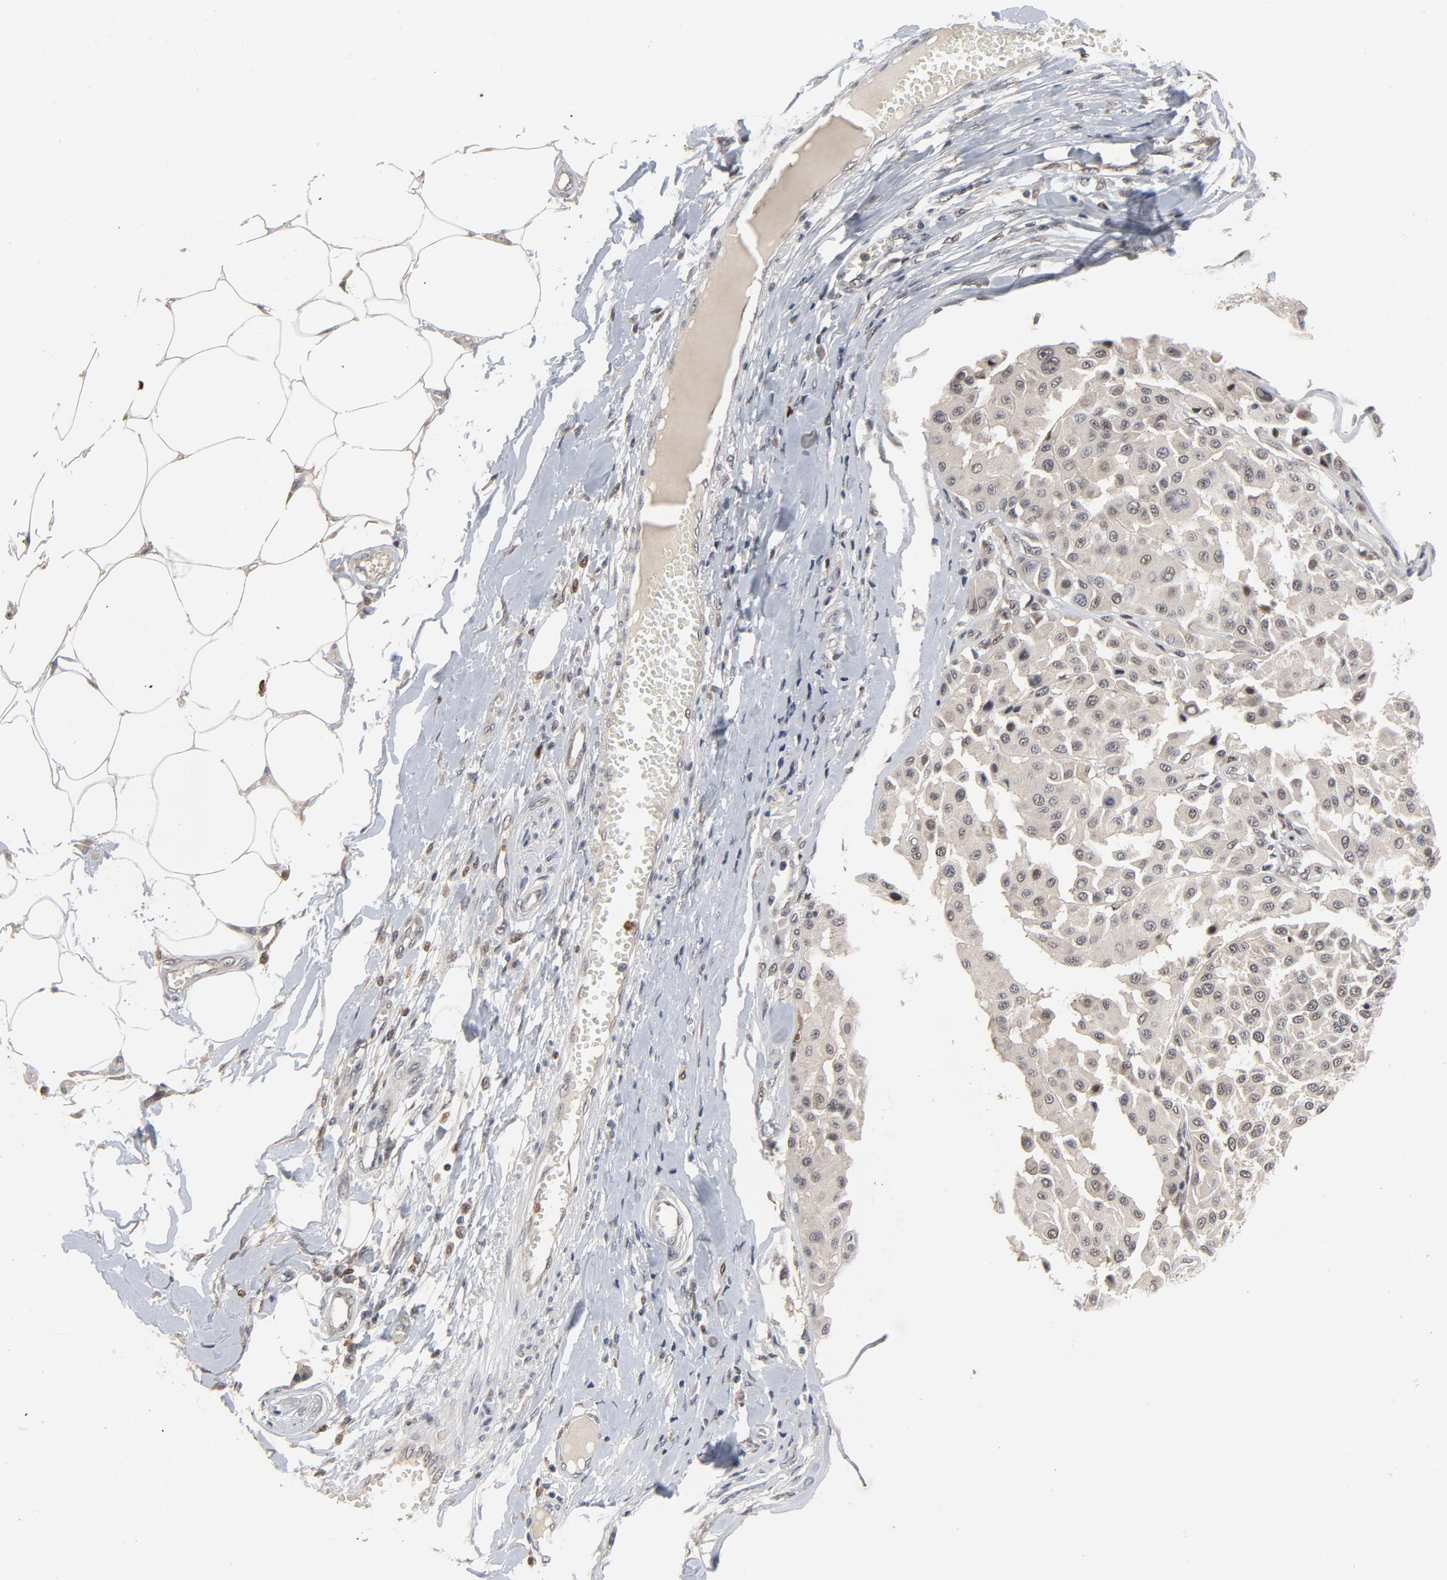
{"staining": {"intensity": "negative", "quantity": "none", "location": "none"}, "tissue": "melanoma", "cell_type": "Tumor cells", "image_type": "cancer", "snomed": [{"axis": "morphology", "description": "Malignant melanoma, Metastatic site"}, {"axis": "topography", "description": "Soft tissue"}], "caption": "Image shows no significant protein positivity in tumor cells of malignant melanoma (metastatic site).", "gene": "RTL5", "patient": {"sex": "male", "age": 41}}